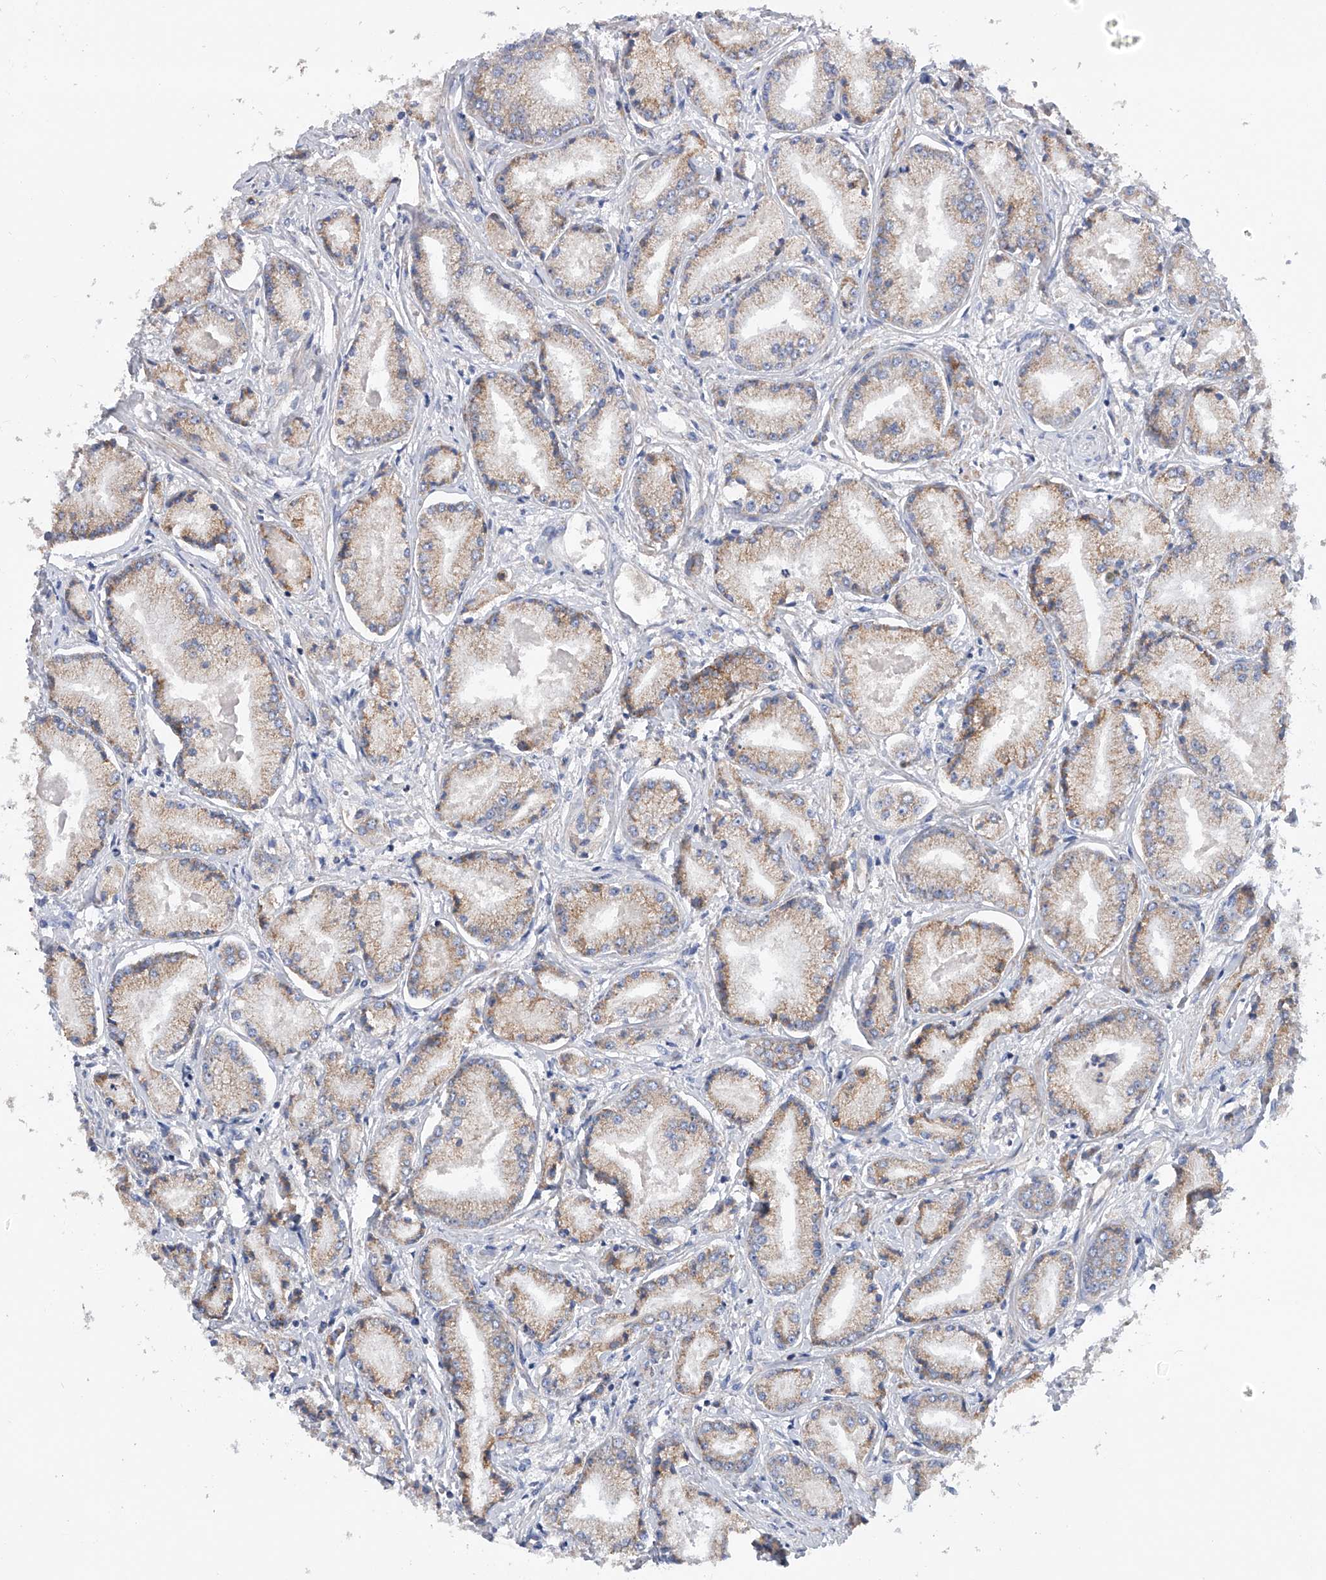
{"staining": {"intensity": "weak", "quantity": ">75%", "location": "cytoplasmic/membranous"}, "tissue": "prostate cancer", "cell_type": "Tumor cells", "image_type": "cancer", "snomed": [{"axis": "morphology", "description": "Adenocarcinoma, Low grade"}, {"axis": "topography", "description": "Prostate"}], "caption": "Prostate cancer (low-grade adenocarcinoma) stained for a protein (brown) displays weak cytoplasmic/membranous positive positivity in approximately >75% of tumor cells.", "gene": "MLYCD", "patient": {"sex": "male", "age": 60}}